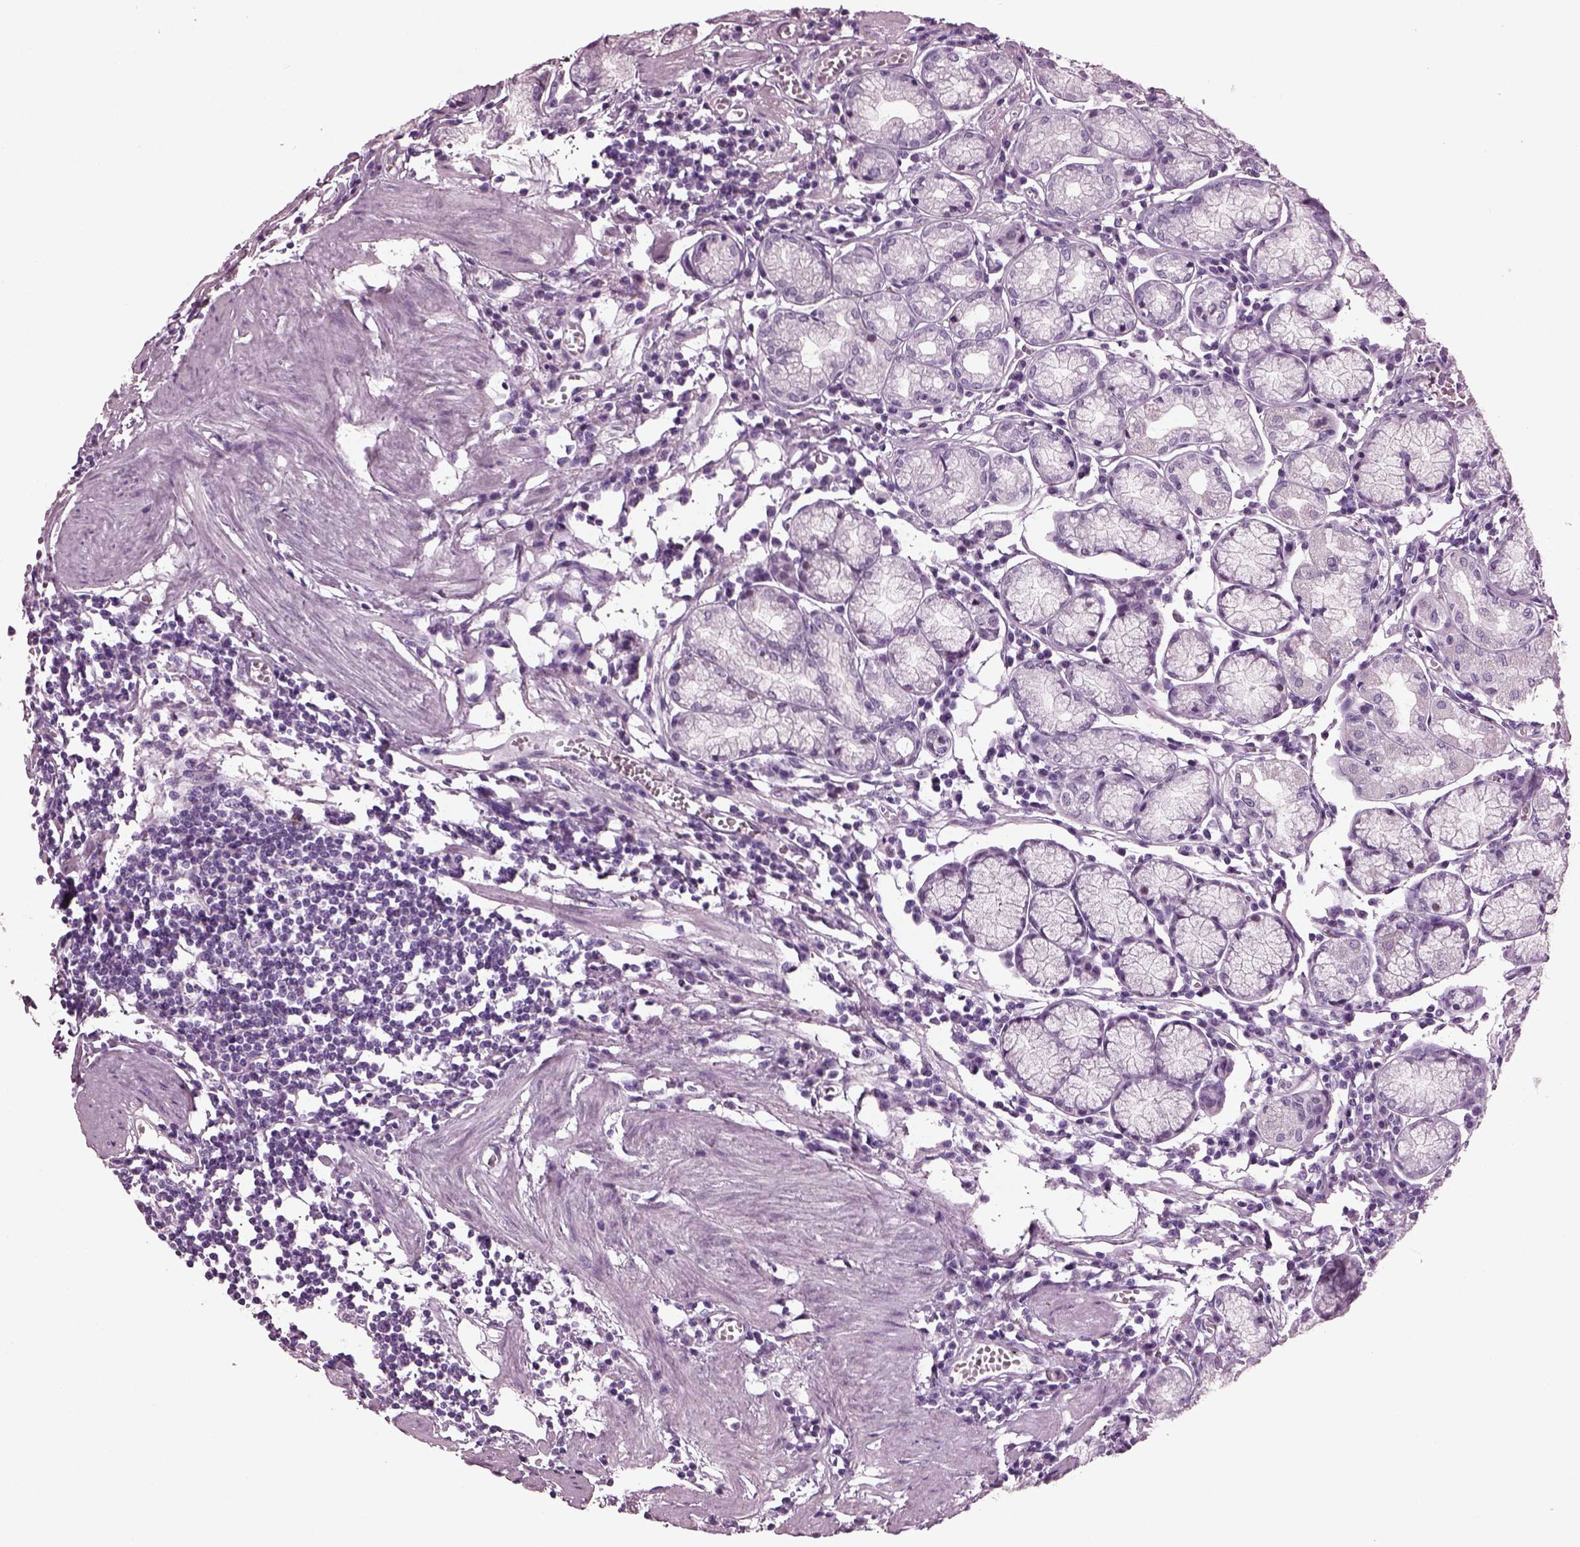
{"staining": {"intensity": "negative", "quantity": "none", "location": "none"}, "tissue": "stomach", "cell_type": "Glandular cells", "image_type": "normal", "snomed": [{"axis": "morphology", "description": "Normal tissue, NOS"}, {"axis": "topography", "description": "Stomach"}], "caption": "This is a micrograph of immunohistochemistry staining of normal stomach, which shows no positivity in glandular cells. (DAB IHC visualized using brightfield microscopy, high magnification).", "gene": "KRTAP3", "patient": {"sex": "male", "age": 55}}